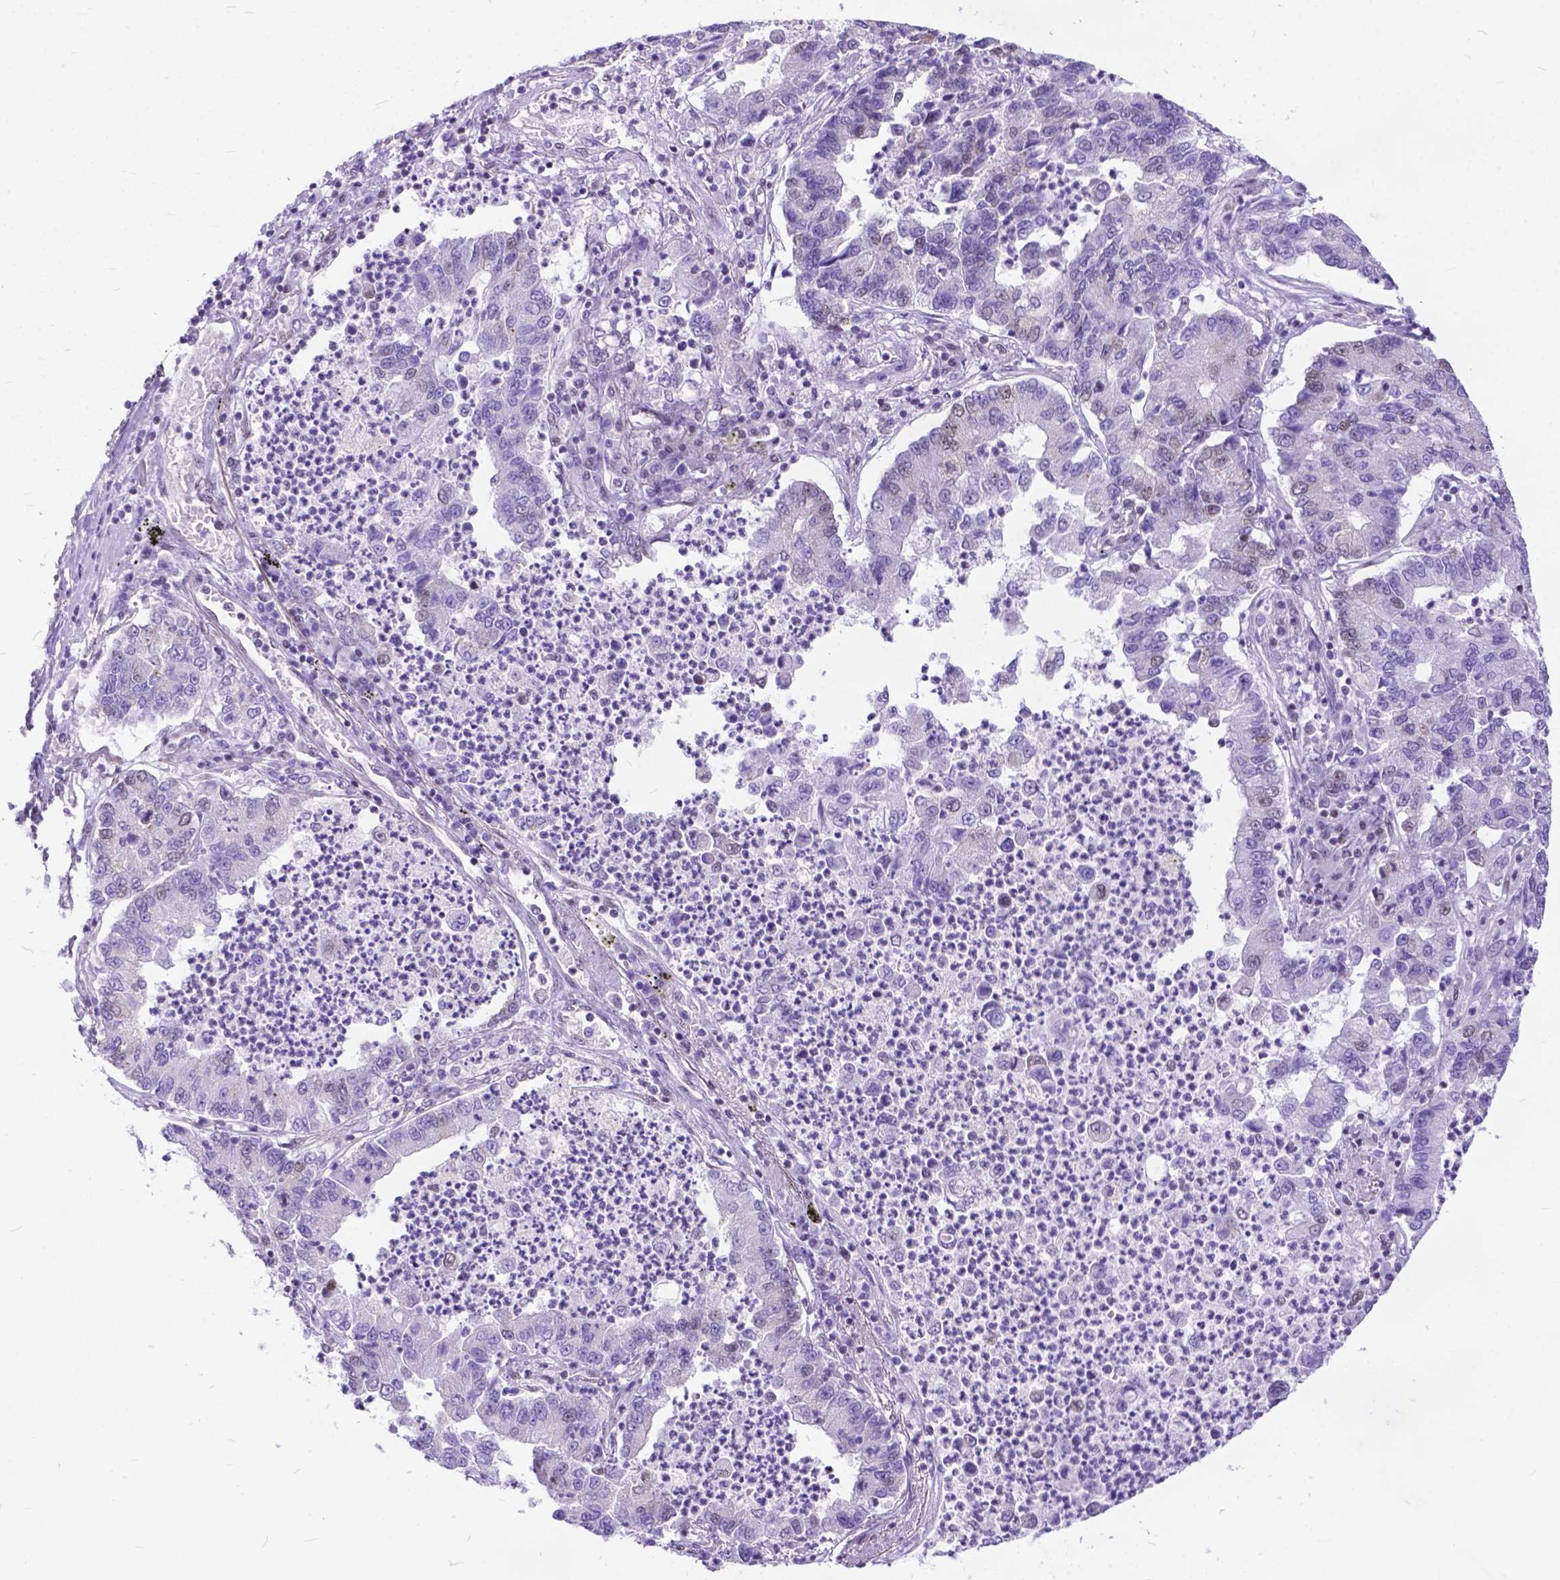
{"staining": {"intensity": "weak", "quantity": "25%-75%", "location": "nuclear"}, "tissue": "lung cancer", "cell_type": "Tumor cells", "image_type": "cancer", "snomed": [{"axis": "morphology", "description": "Adenocarcinoma, NOS"}, {"axis": "topography", "description": "Lung"}], "caption": "A high-resolution photomicrograph shows IHC staining of lung adenocarcinoma, which reveals weak nuclear staining in approximately 25%-75% of tumor cells.", "gene": "FAM124B", "patient": {"sex": "female", "age": 57}}